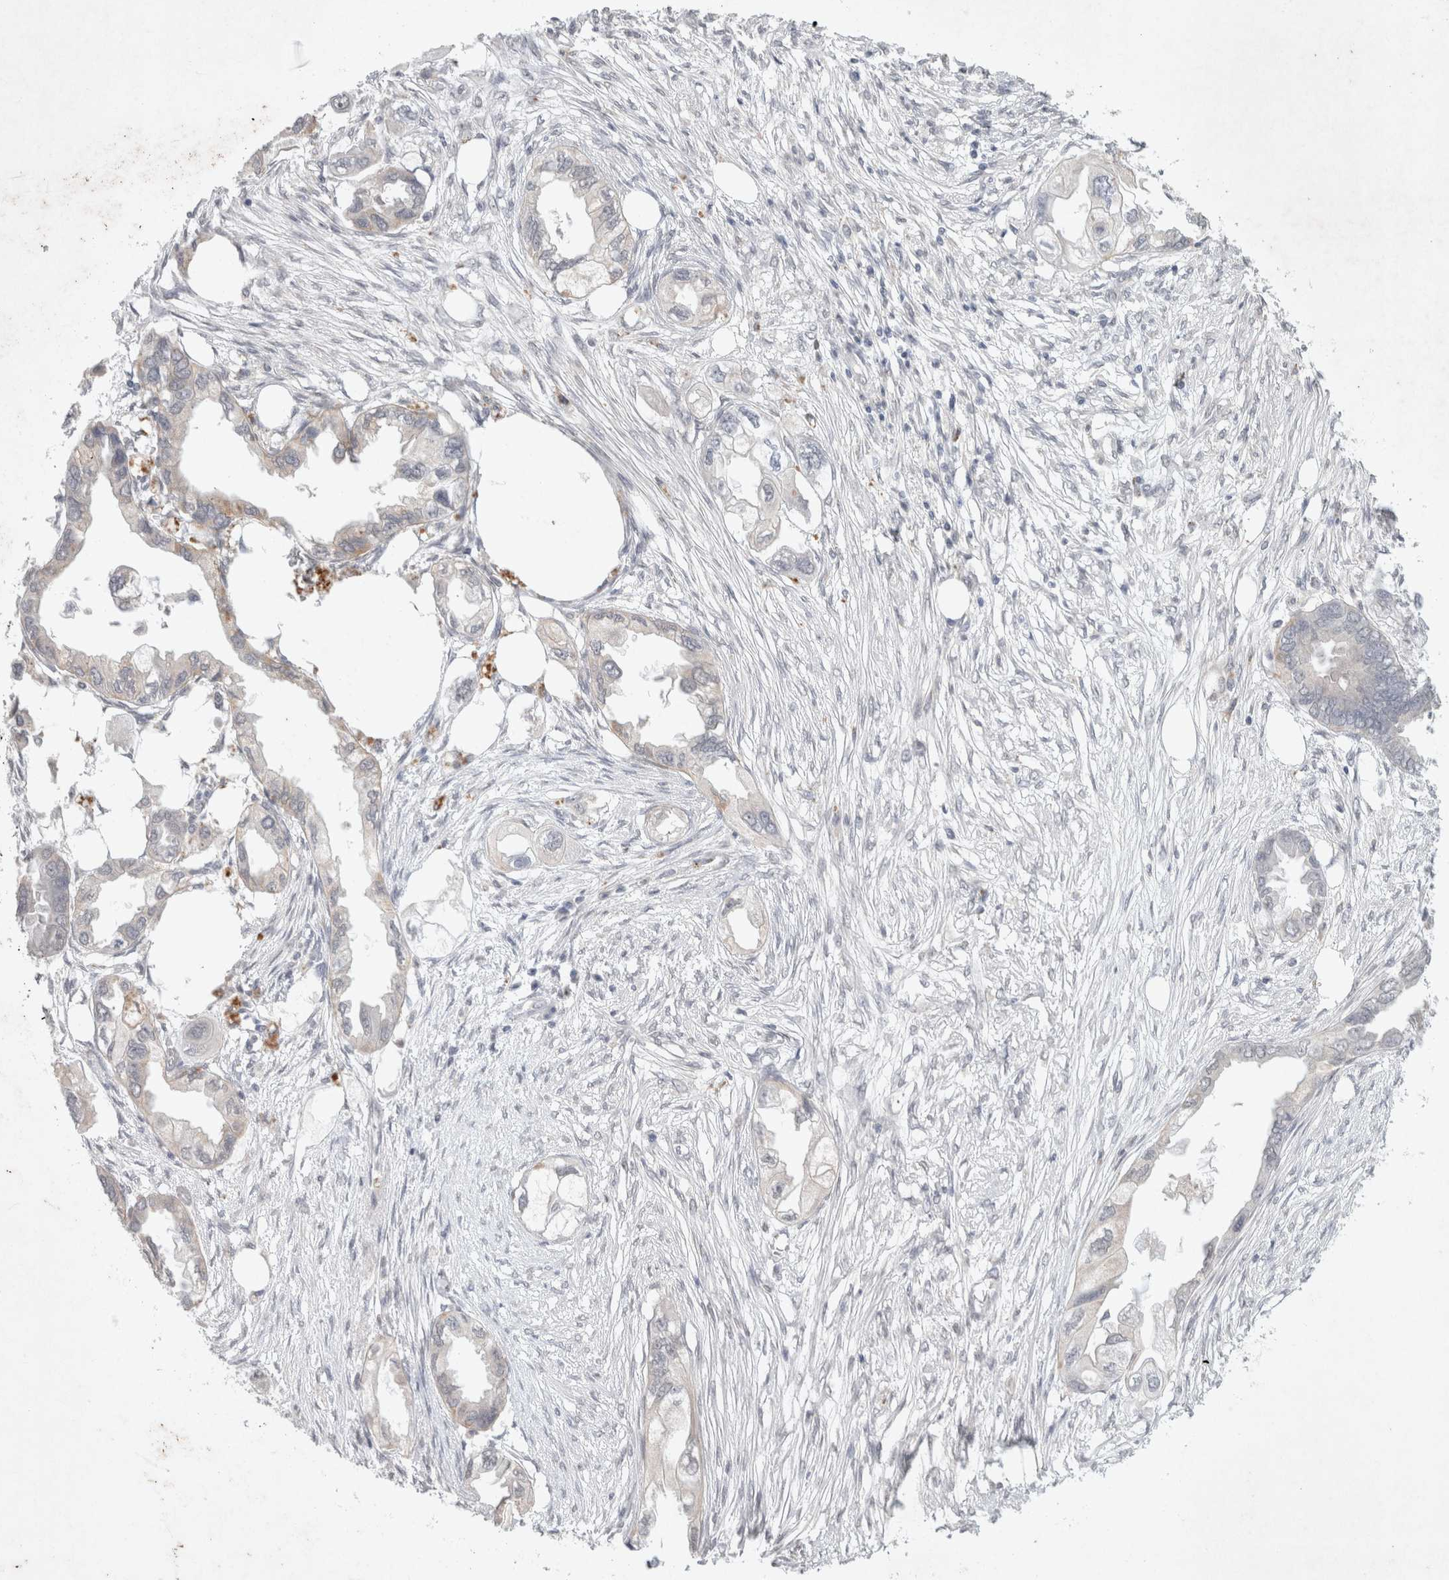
{"staining": {"intensity": "negative", "quantity": "none", "location": "none"}, "tissue": "endometrial cancer", "cell_type": "Tumor cells", "image_type": "cancer", "snomed": [{"axis": "morphology", "description": "Adenocarcinoma, NOS"}, {"axis": "morphology", "description": "Adenocarcinoma, metastatic, NOS"}, {"axis": "topography", "description": "Adipose tissue"}, {"axis": "topography", "description": "Endometrium"}], "caption": "This is an immunohistochemistry (IHC) photomicrograph of endometrial cancer. There is no positivity in tumor cells.", "gene": "FBXO42", "patient": {"sex": "female", "age": 67}}